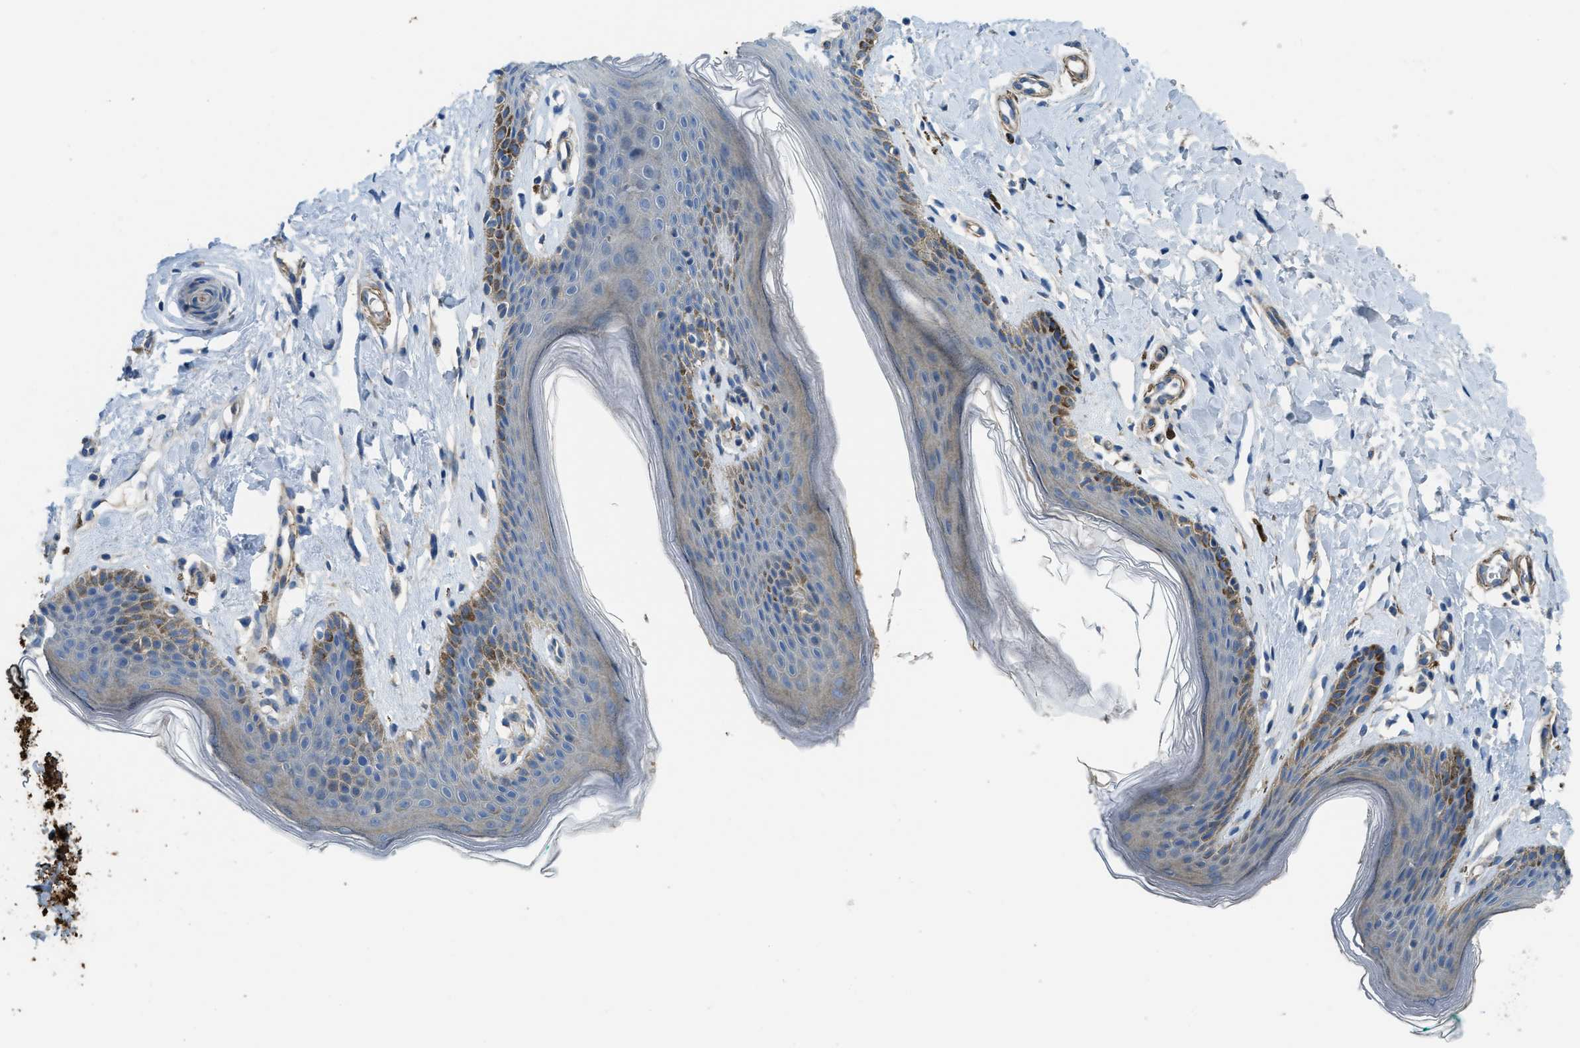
{"staining": {"intensity": "moderate", "quantity": "<25%", "location": "cytoplasmic/membranous"}, "tissue": "skin", "cell_type": "Epidermal cells", "image_type": "normal", "snomed": [{"axis": "morphology", "description": "Normal tissue, NOS"}, {"axis": "topography", "description": "Vulva"}], "caption": "Immunohistochemical staining of benign skin displays <25% levels of moderate cytoplasmic/membranous protein positivity in approximately <25% of epidermal cells.", "gene": "BMPR1A", "patient": {"sex": "female", "age": 66}}